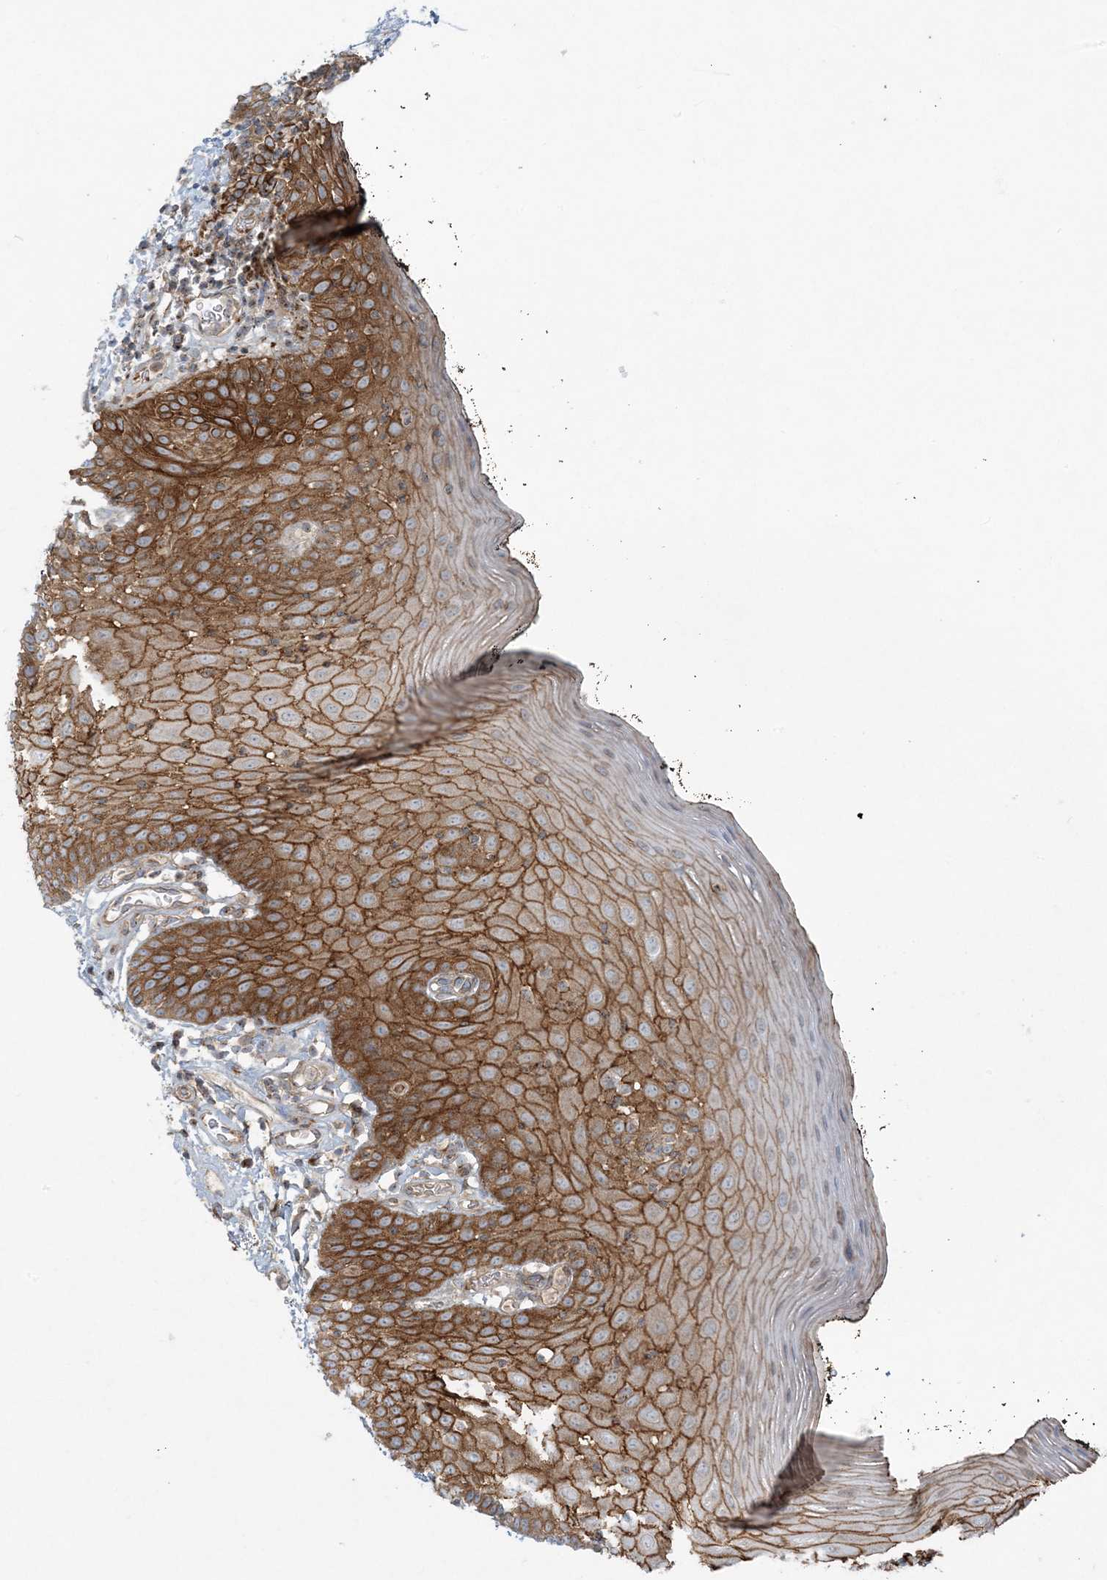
{"staining": {"intensity": "strong", "quantity": ">75%", "location": "cytoplasmic/membranous"}, "tissue": "oral mucosa", "cell_type": "Squamous epithelial cells", "image_type": "normal", "snomed": [{"axis": "morphology", "description": "Normal tissue, NOS"}, {"axis": "topography", "description": "Oral tissue"}], "caption": "Immunohistochemistry (IHC) image of normal oral mucosa: human oral mucosa stained using immunohistochemistry (IHC) demonstrates high levels of strong protein expression localized specifically in the cytoplasmic/membranous of squamous epithelial cells, appearing as a cytoplasmic/membranous brown color.", "gene": "PIK3R4", "patient": {"sex": "male", "age": 74}}